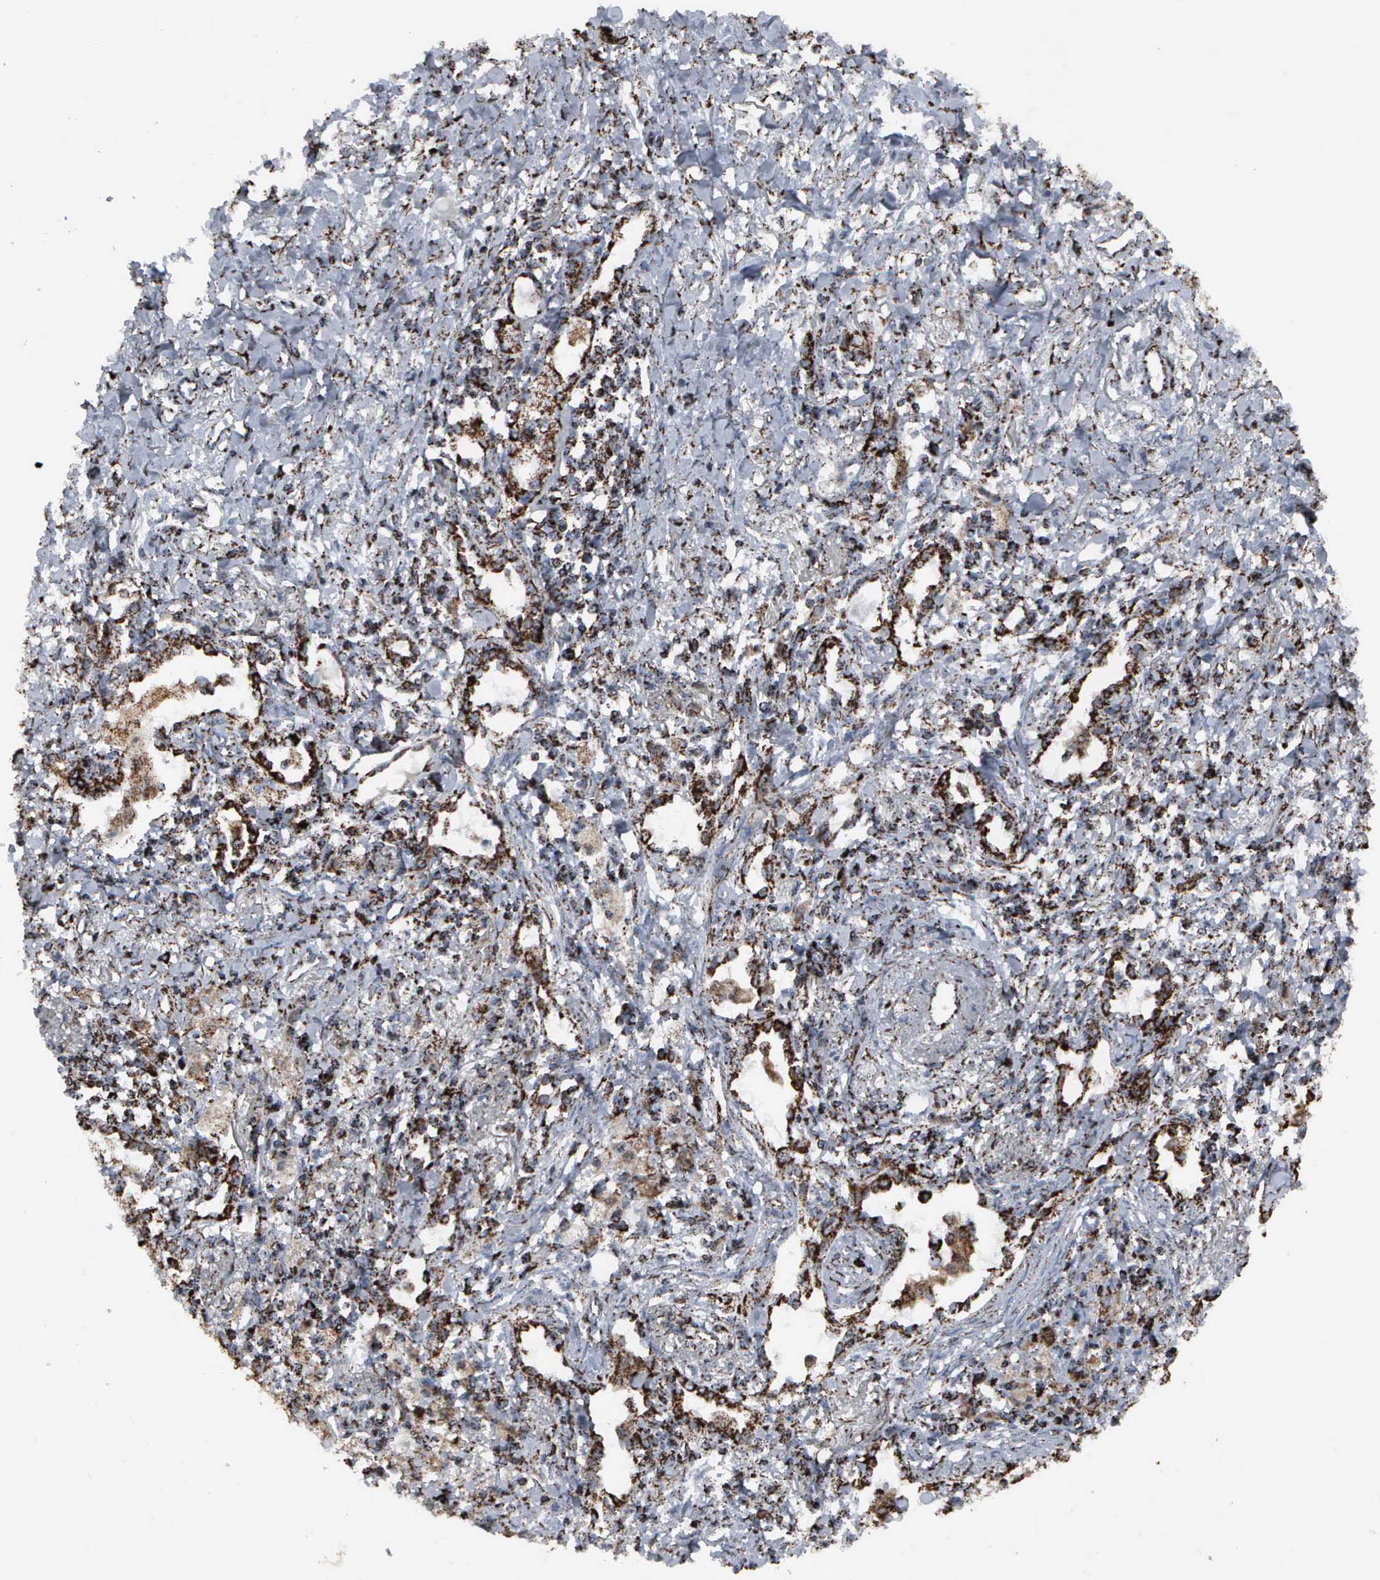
{"staining": {"intensity": "strong", "quantity": ">75%", "location": "cytoplasmic/membranous"}, "tissue": "lung cancer", "cell_type": "Tumor cells", "image_type": "cancer", "snomed": [{"axis": "morphology", "description": "Adenocarcinoma, NOS"}, {"axis": "topography", "description": "Lung"}], "caption": "Lung cancer stained for a protein demonstrates strong cytoplasmic/membranous positivity in tumor cells. (DAB IHC, brown staining for protein, blue staining for nuclei).", "gene": "HSPA9", "patient": {"sex": "male", "age": 60}}